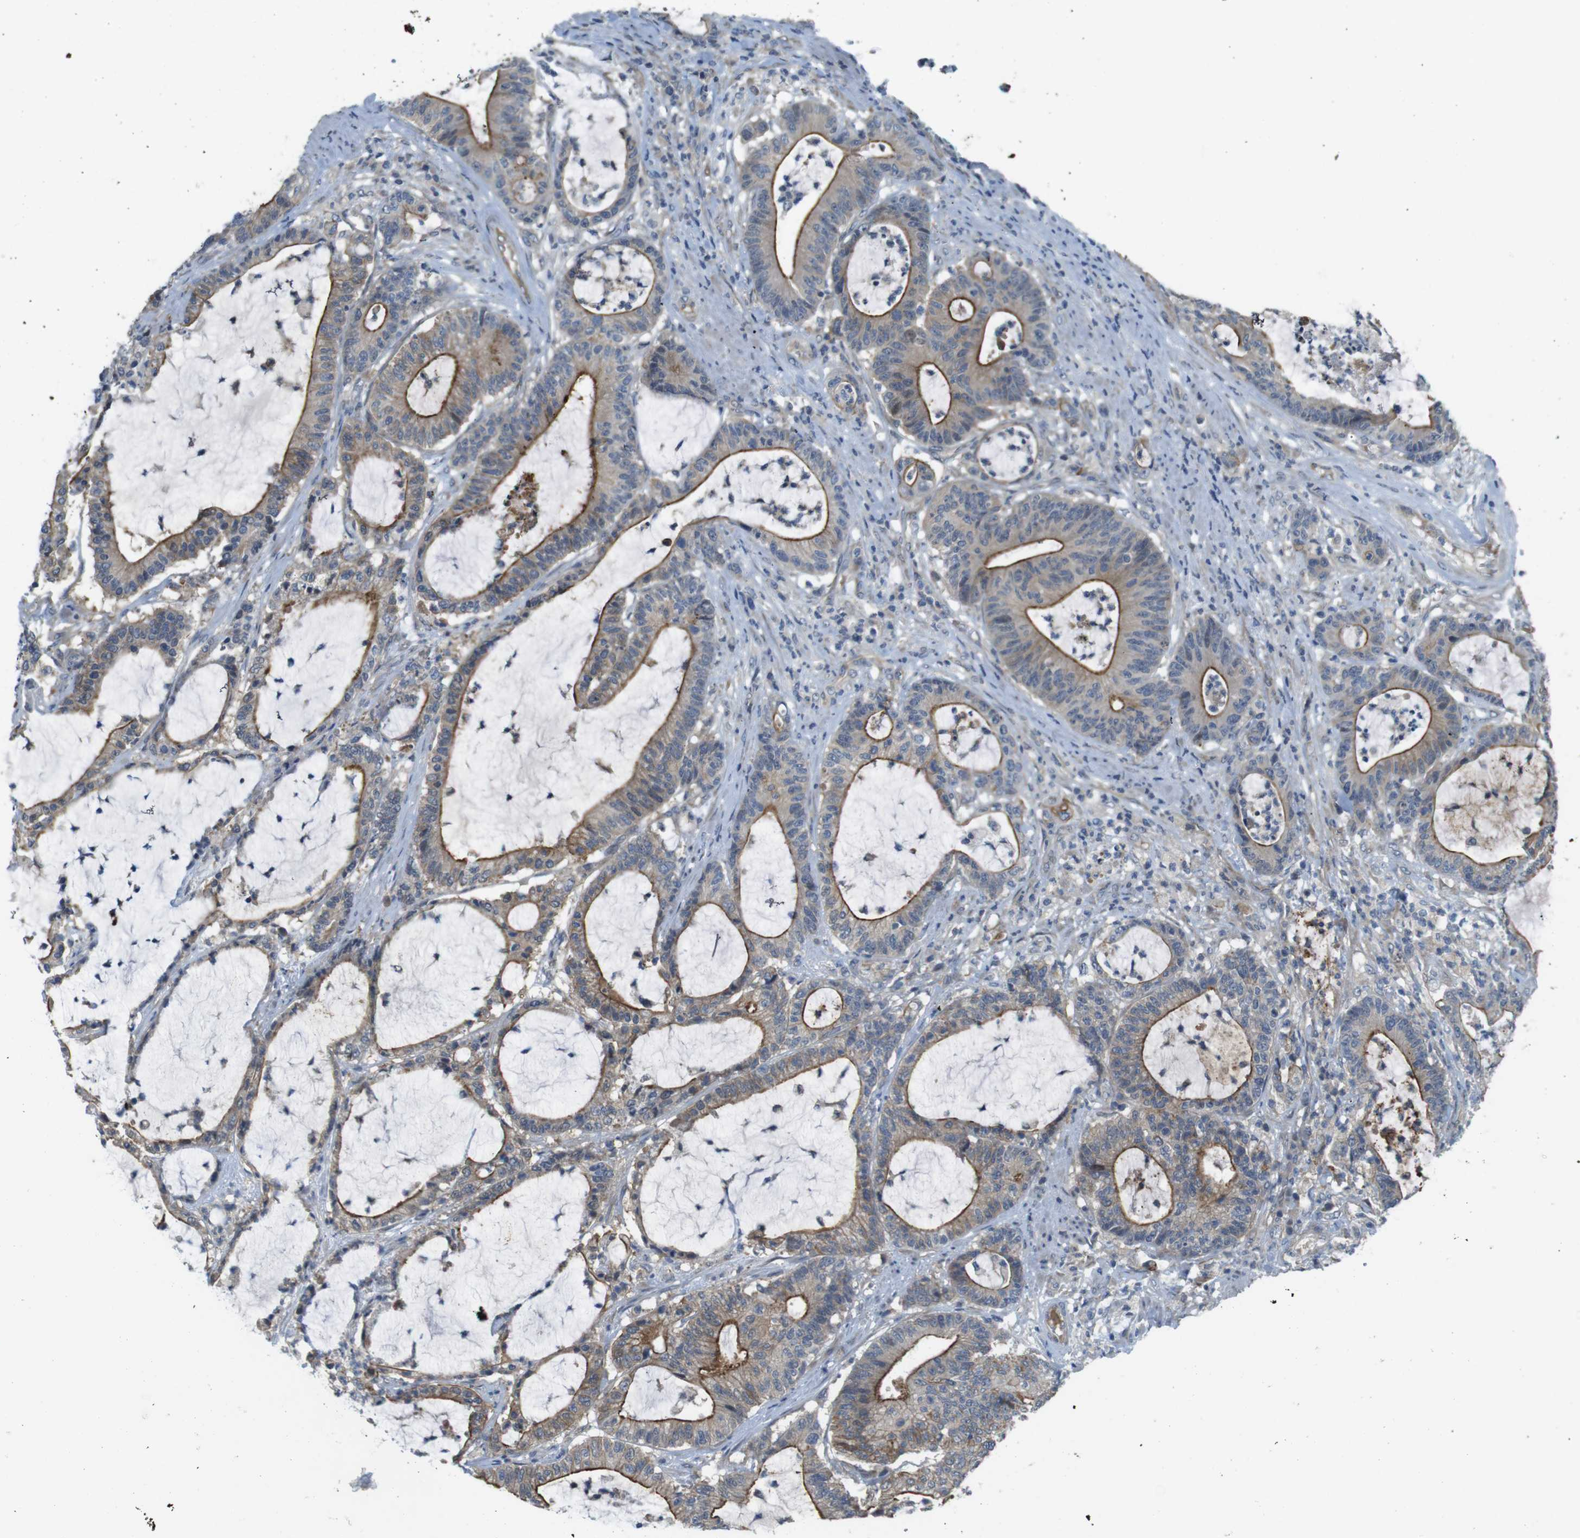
{"staining": {"intensity": "moderate", "quantity": "25%-75%", "location": "cytoplasmic/membranous"}, "tissue": "colorectal cancer", "cell_type": "Tumor cells", "image_type": "cancer", "snomed": [{"axis": "morphology", "description": "Adenocarcinoma, NOS"}, {"axis": "topography", "description": "Colon"}], "caption": "The histopathology image reveals immunohistochemical staining of colorectal adenocarcinoma. There is moderate cytoplasmic/membranous expression is identified in about 25%-75% of tumor cells.", "gene": "ABHD15", "patient": {"sex": "female", "age": 84}}